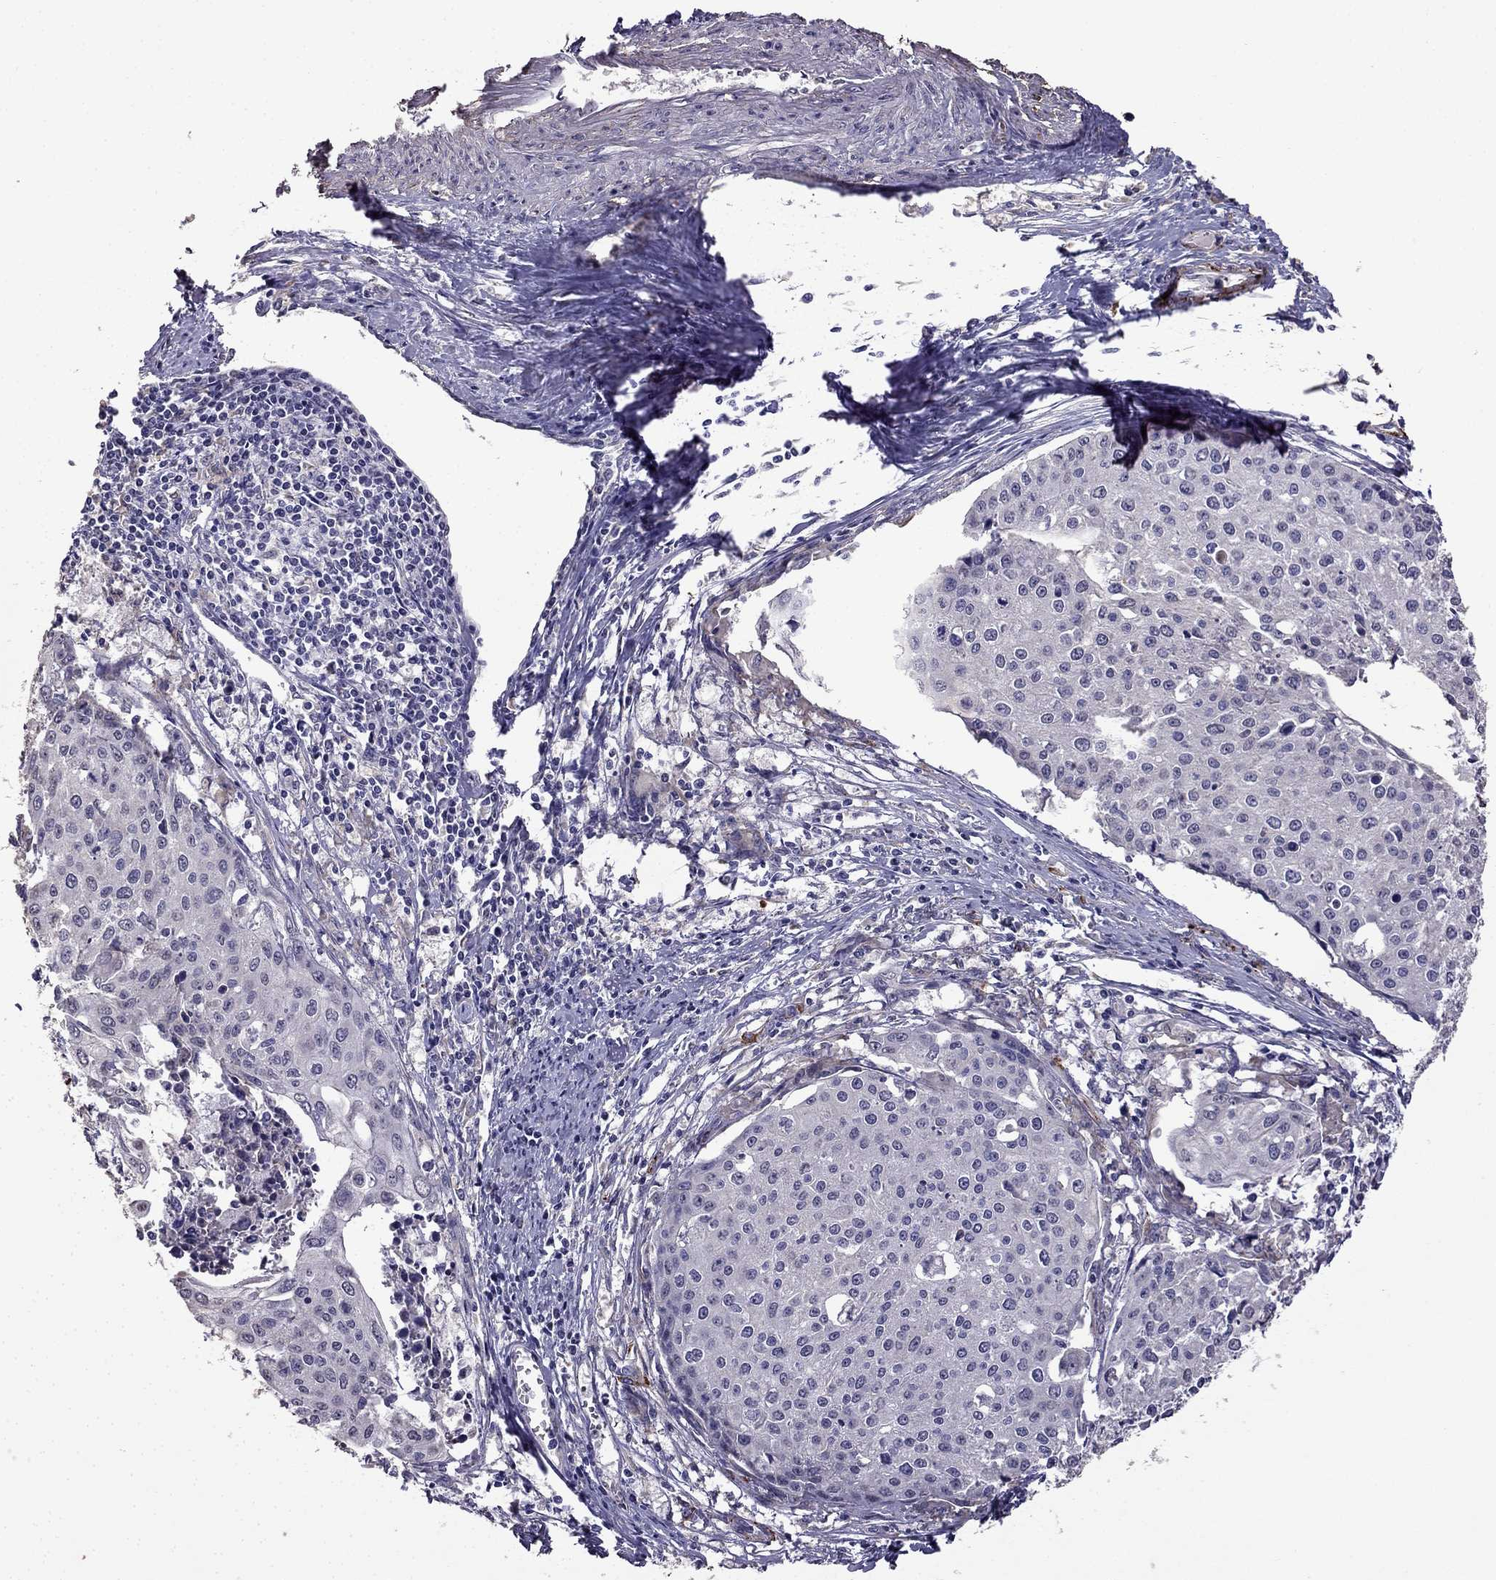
{"staining": {"intensity": "negative", "quantity": "none", "location": "none"}, "tissue": "cervical cancer", "cell_type": "Tumor cells", "image_type": "cancer", "snomed": [{"axis": "morphology", "description": "Squamous cell carcinoma, NOS"}, {"axis": "topography", "description": "Cervix"}], "caption": "Image shows no significant protein staining in tumor cells of squamous cell carcinoma (cervical).", "gene": "CDH9", "patient": {"sex": "female", "age": 38}}